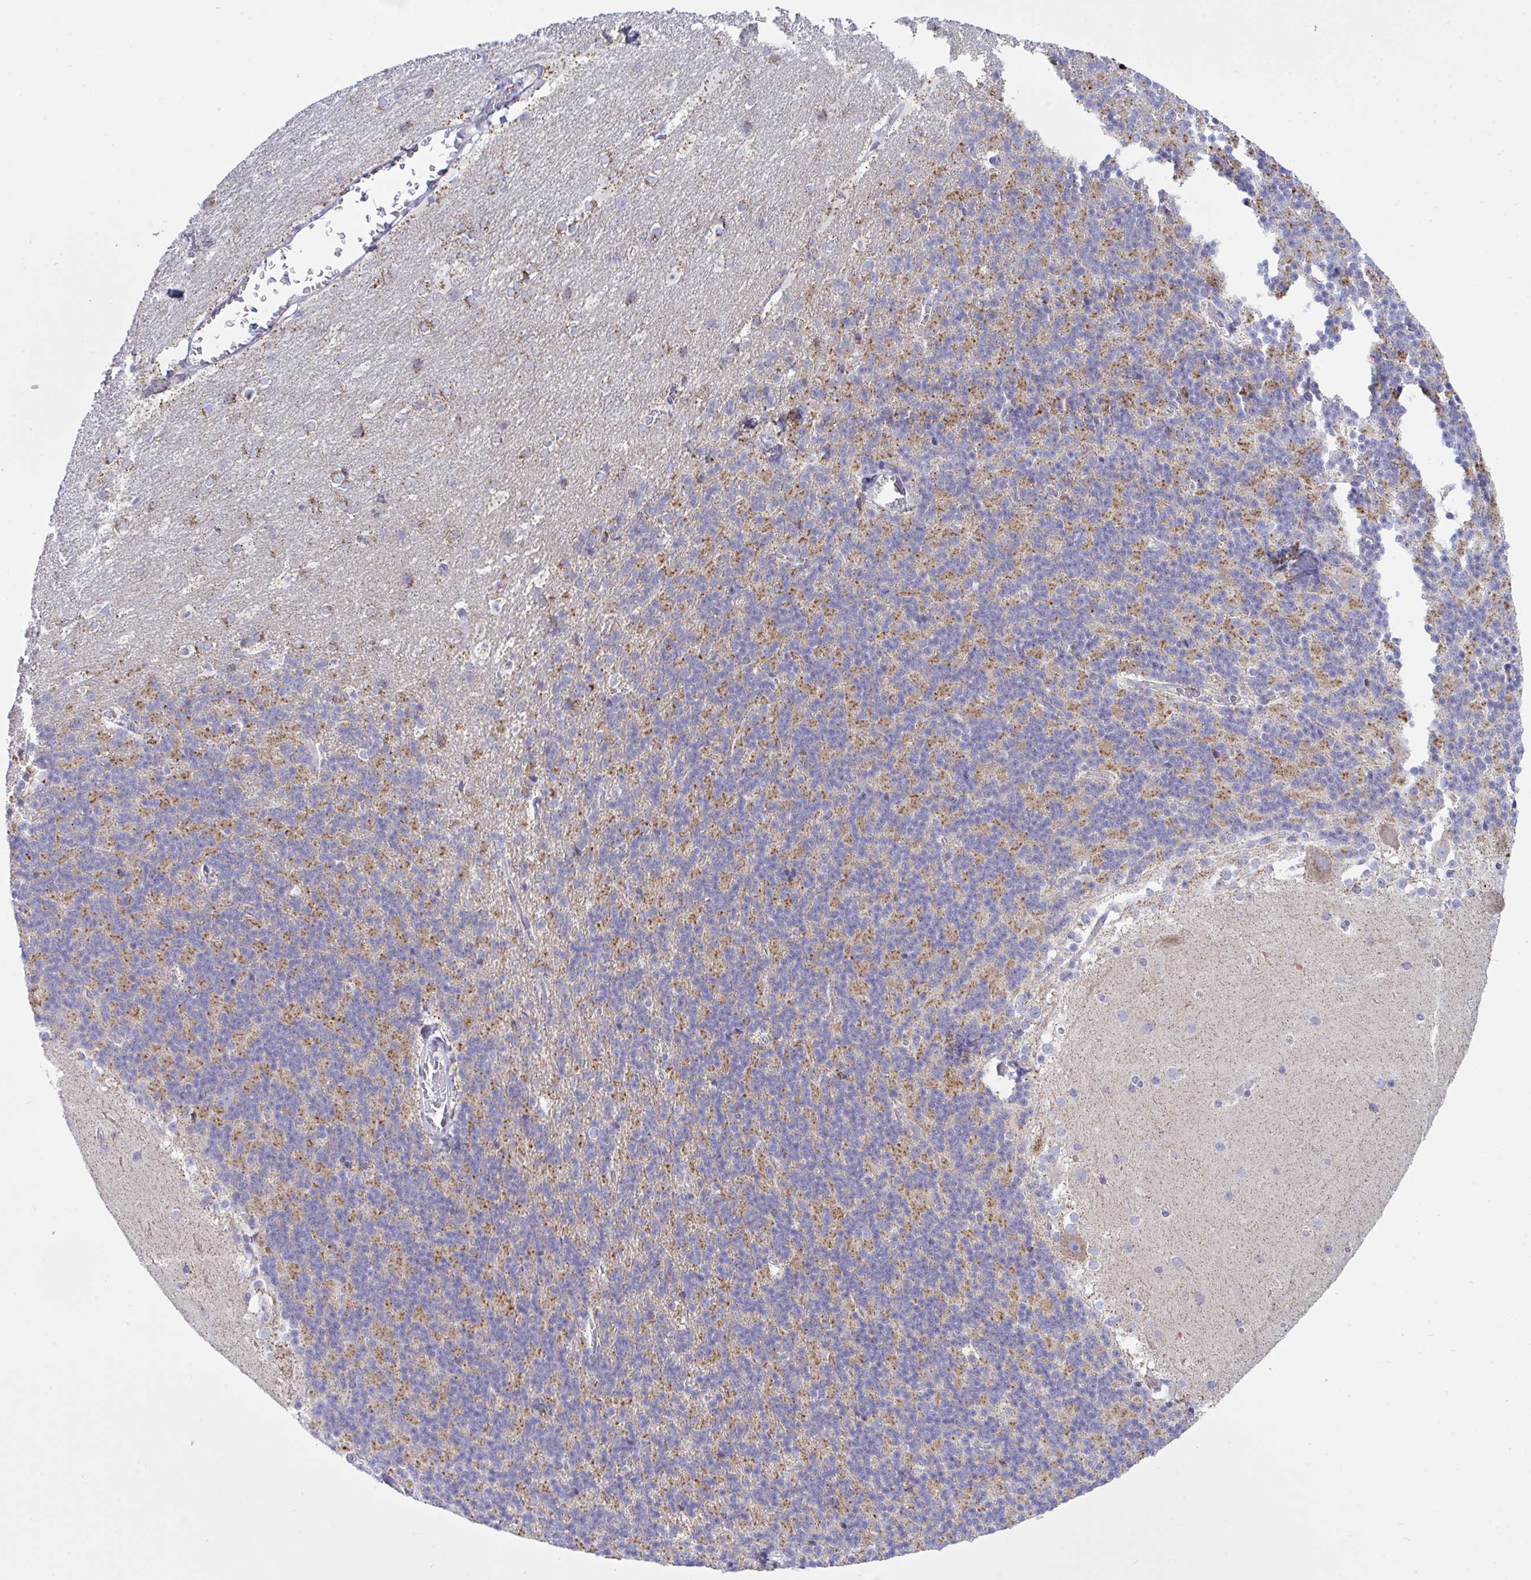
{"staining": {"intensity": "moderate", "quantity": "<25%", "location": "cytoplasmic/membranous"}, "tissue": "cerebellum", "cell_type": "Cells in granular layer", "image_type": "normal", "snomed": [{"axis": "morphology", "description": "Normal tissue, NOS"}, {"axis": "topography", "description": "Cerebellum"}], "caption": "Normal cerebellum shows moderate cytoplasmic/membranous expression in approximately <25% of cells in granular layer The staining was performed using DAB (3,3'-diaminobenzidine) to visualize the protein expression in brown, while the nuclei were stained in blue with hematoxylin (Magnification: 20x)..", "gene": "HSPE1", "patient": {"sex": "female", "age": 19}}